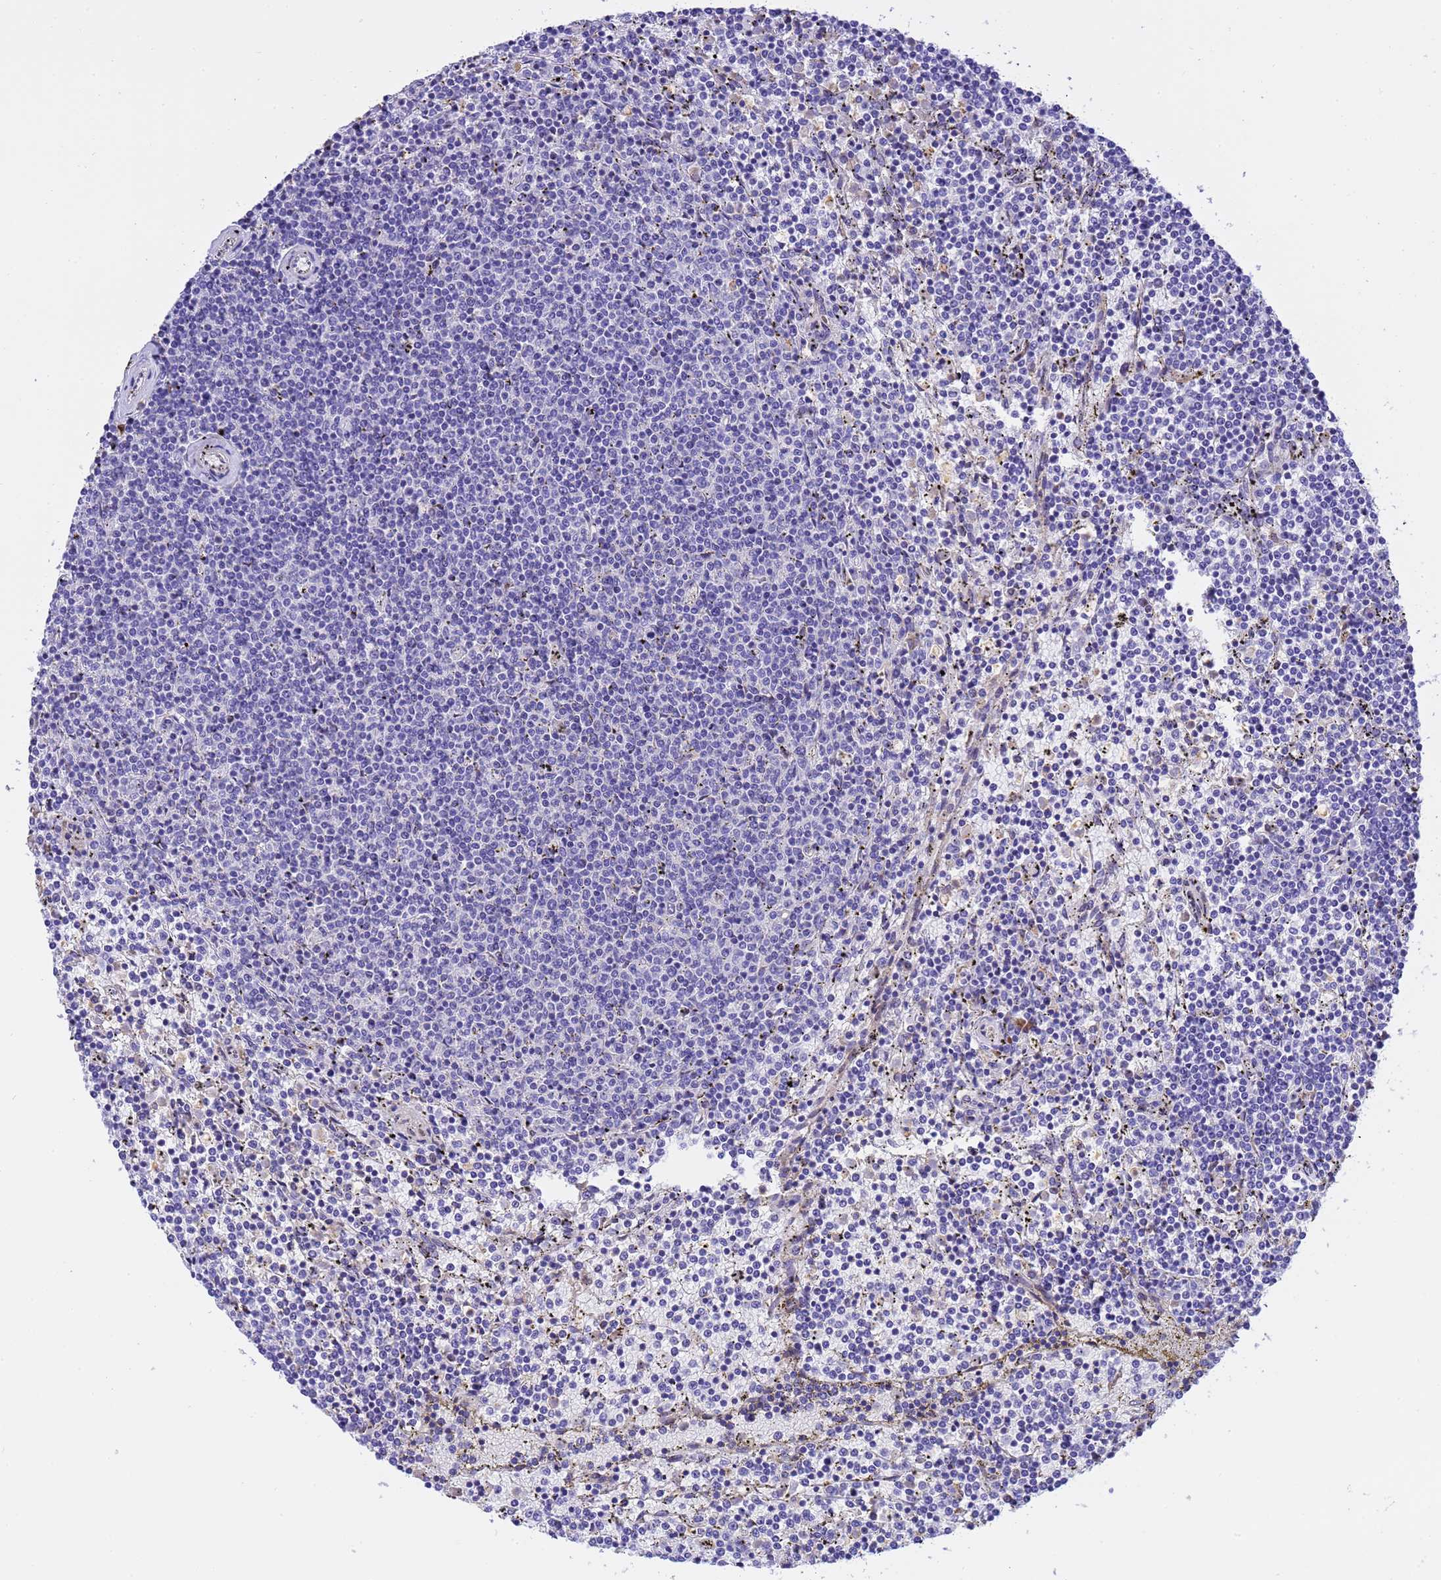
{"staining": {"intensity": "negative", "quantity": "none", "location": "none"}, "tissue": "lymphoma", "cell_type": "Tumor cells", "image_type": "cancer", "snomed": [{"axis": "morphology", "description": "Malignant lymphoma, non-Hodgkin's type, Low grade"}, {"axis": "topography", "description": "Spleen"}], "caption": "DAB (3,3'-diaminobenzidine) immunohistochemical staining of malignant lymphoma, non-Hodgkin's type (low-grade) reveals no significant positivity in tumor cells.", "gene": "RHBDD3", "patient": {"sex": "female", "age": 50}}